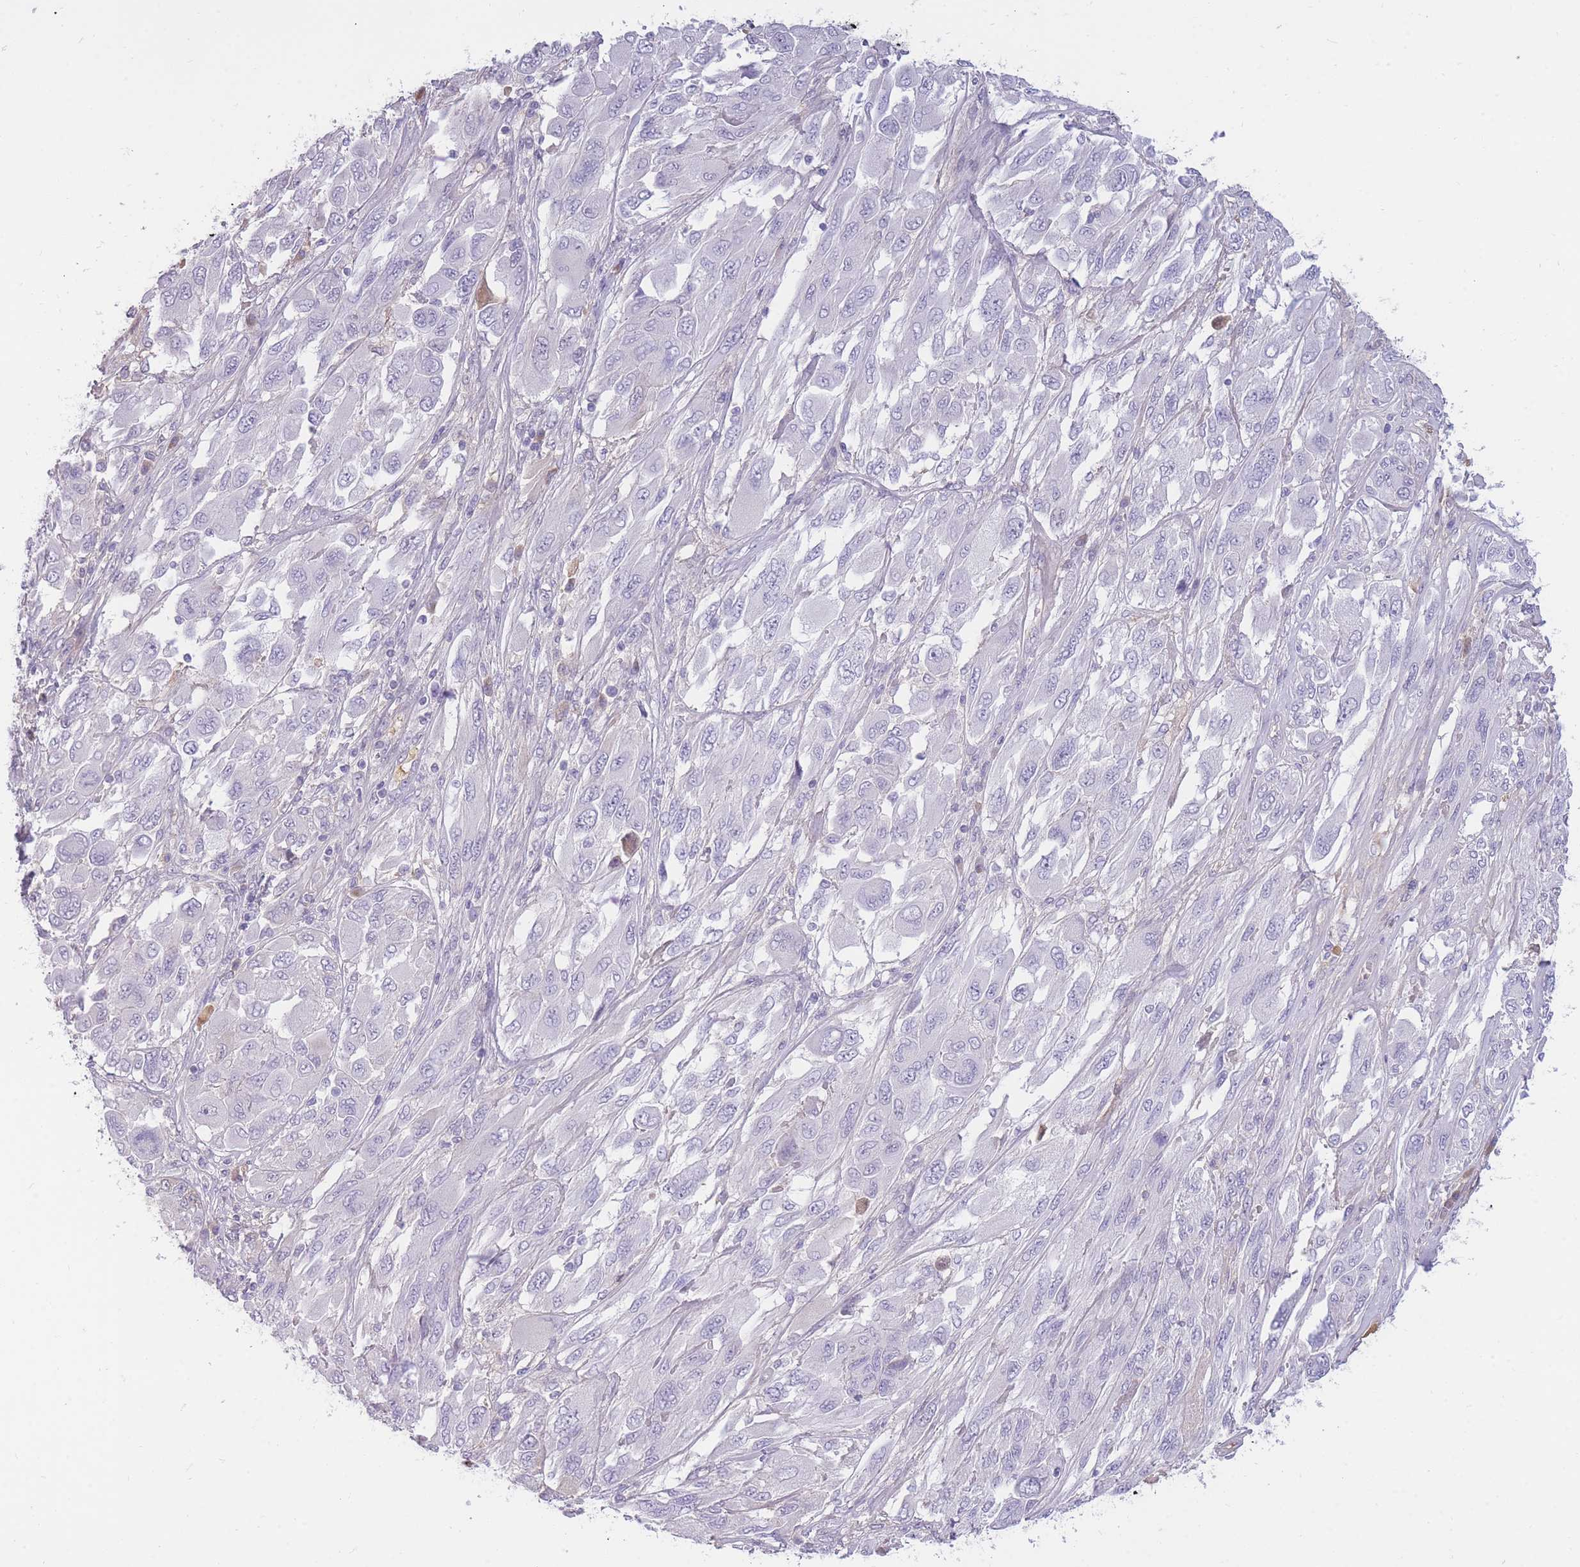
{"staining": {"intensity": "negative", "quantity": "none", "location": "none"}, "tissue": "melanoma", "cell_type": "Tumor cells", "image_type": "cancer", "snomed": [{"axis": "morphology", "description": "Malignant melanoma, NOS"}, {"axis": "topography", "description": "Skin"}], "caption": "High magnification brightfield microscopy of melanoma stained with DAB (3,3'-diaminobenzidine) (brown) and counterstained with hematoxylin (blue): tumor cells show no significant staining.", "gene": "TPSD1", "patient": {"sex": "female", "age": 91}}